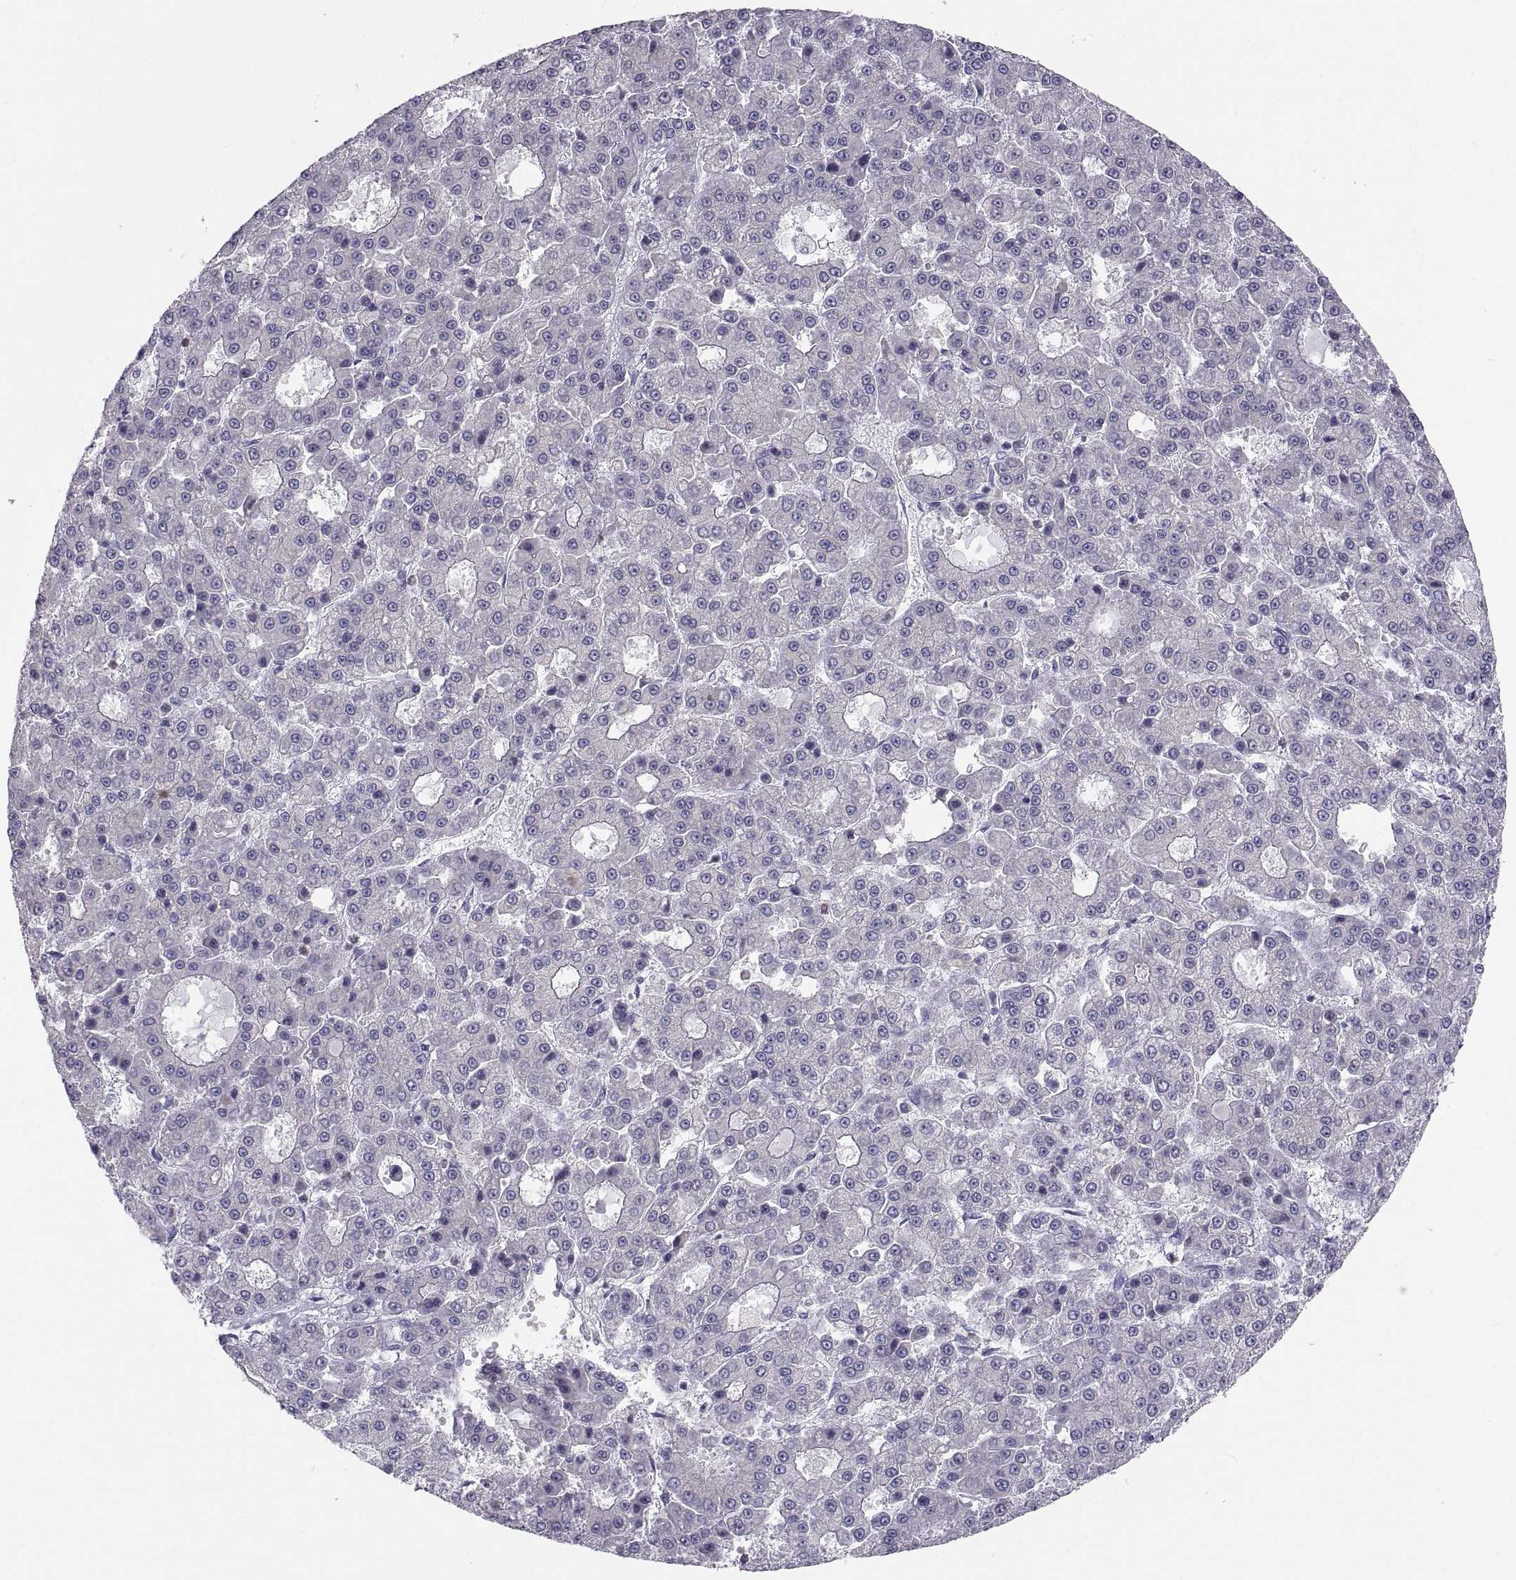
{"staining": {"intensity": "negative", "quantity": "none", "location": "none"}, "tissue": "liver cancer", "cell_type": "Tumor cells", "image_type": "cancer", "snomed": [{"axis": "morphology", "description": "Carcinoma, Hepatocellular, NOS"}, {"axis": "topography", "description": "Liver"}], "caption": "This is a image of immunohistochemistry (IHC) staining of liver hepatocellular carcinoma, which shows no positivity in tumor cells.", "gene": "ERO1A", "patient": {"sex": "male", "age": 70}}